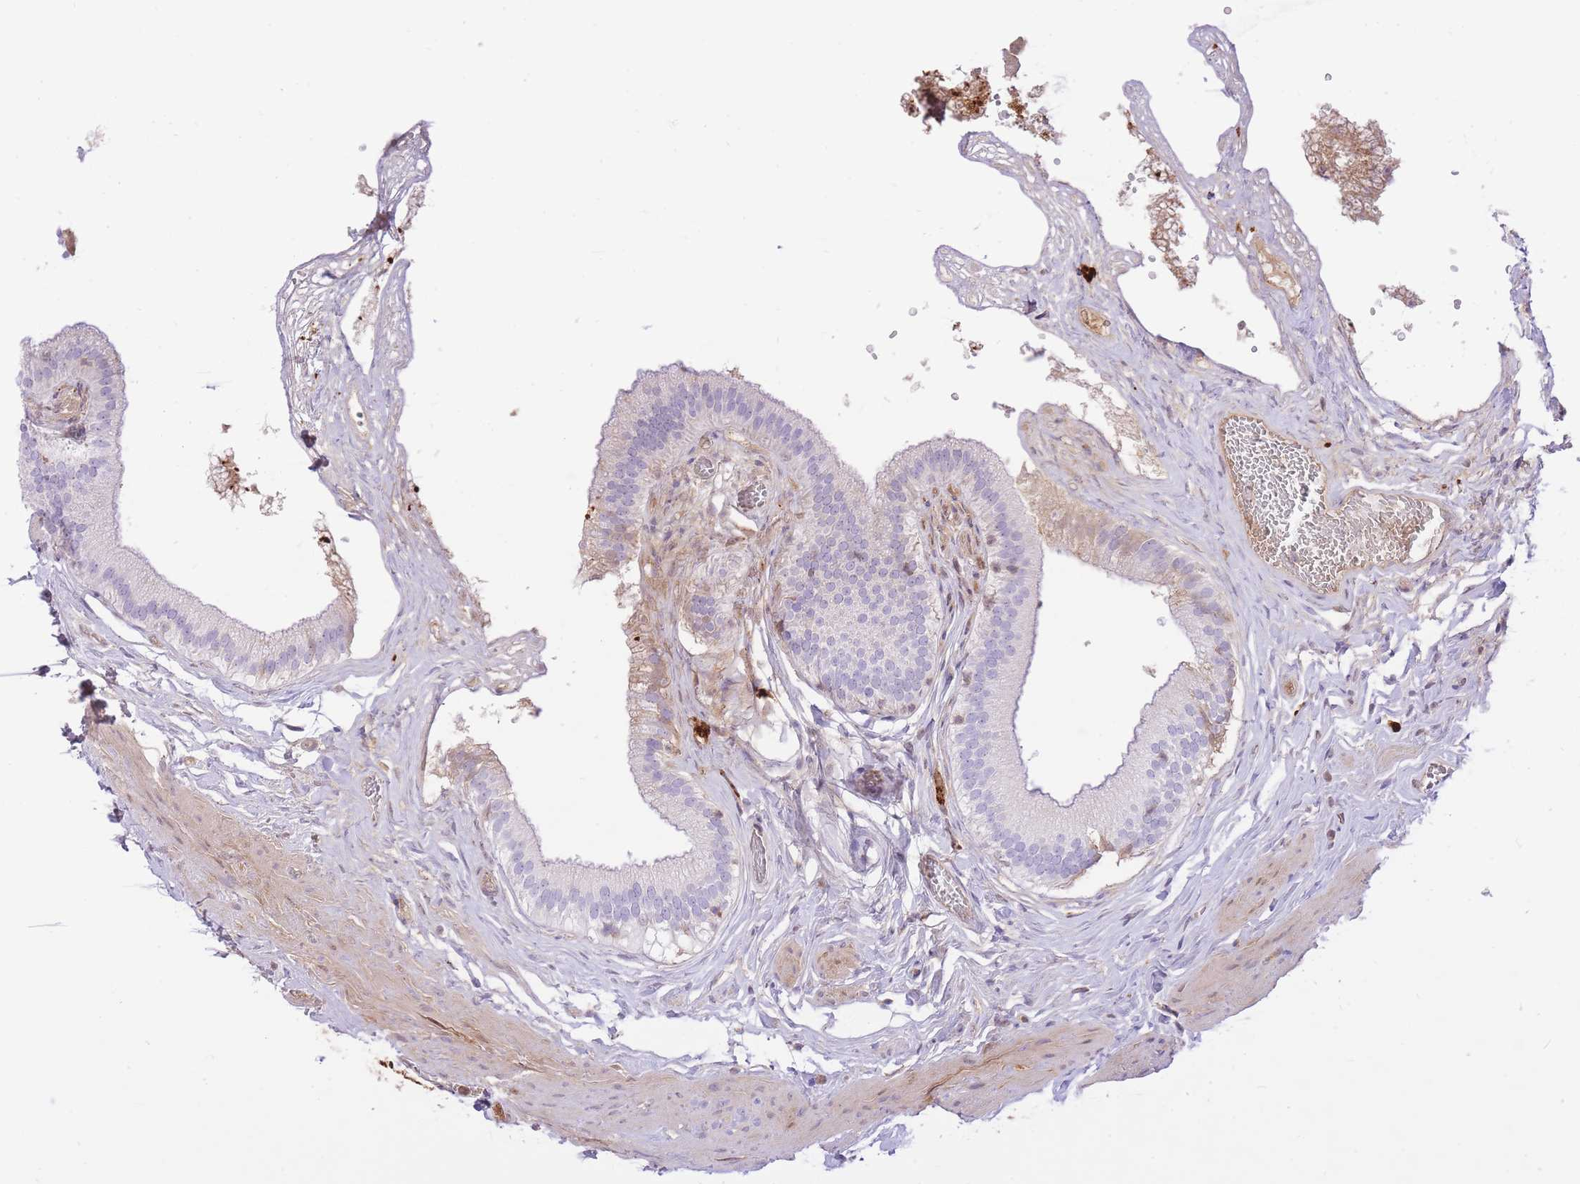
{"staining": {"intensity": "negative", "quantity": "none", "location": "none"}, "tissue": "gallbladder", "cell_type": "Glandular cells", "image_type": "normal", "snomed": [{"axis": "morphology", "description": "Normal tissue, NOS"}, {"axis": "topography", "description": "Gallbladder"}], "caption": "DAB (3,3'-diaminobenzidine) immunohistochemical staining of benign gallbladder shows no significant staining in glandular cells.", "gene": "HRG", "patient": {"sex": "female", "age": 54}}